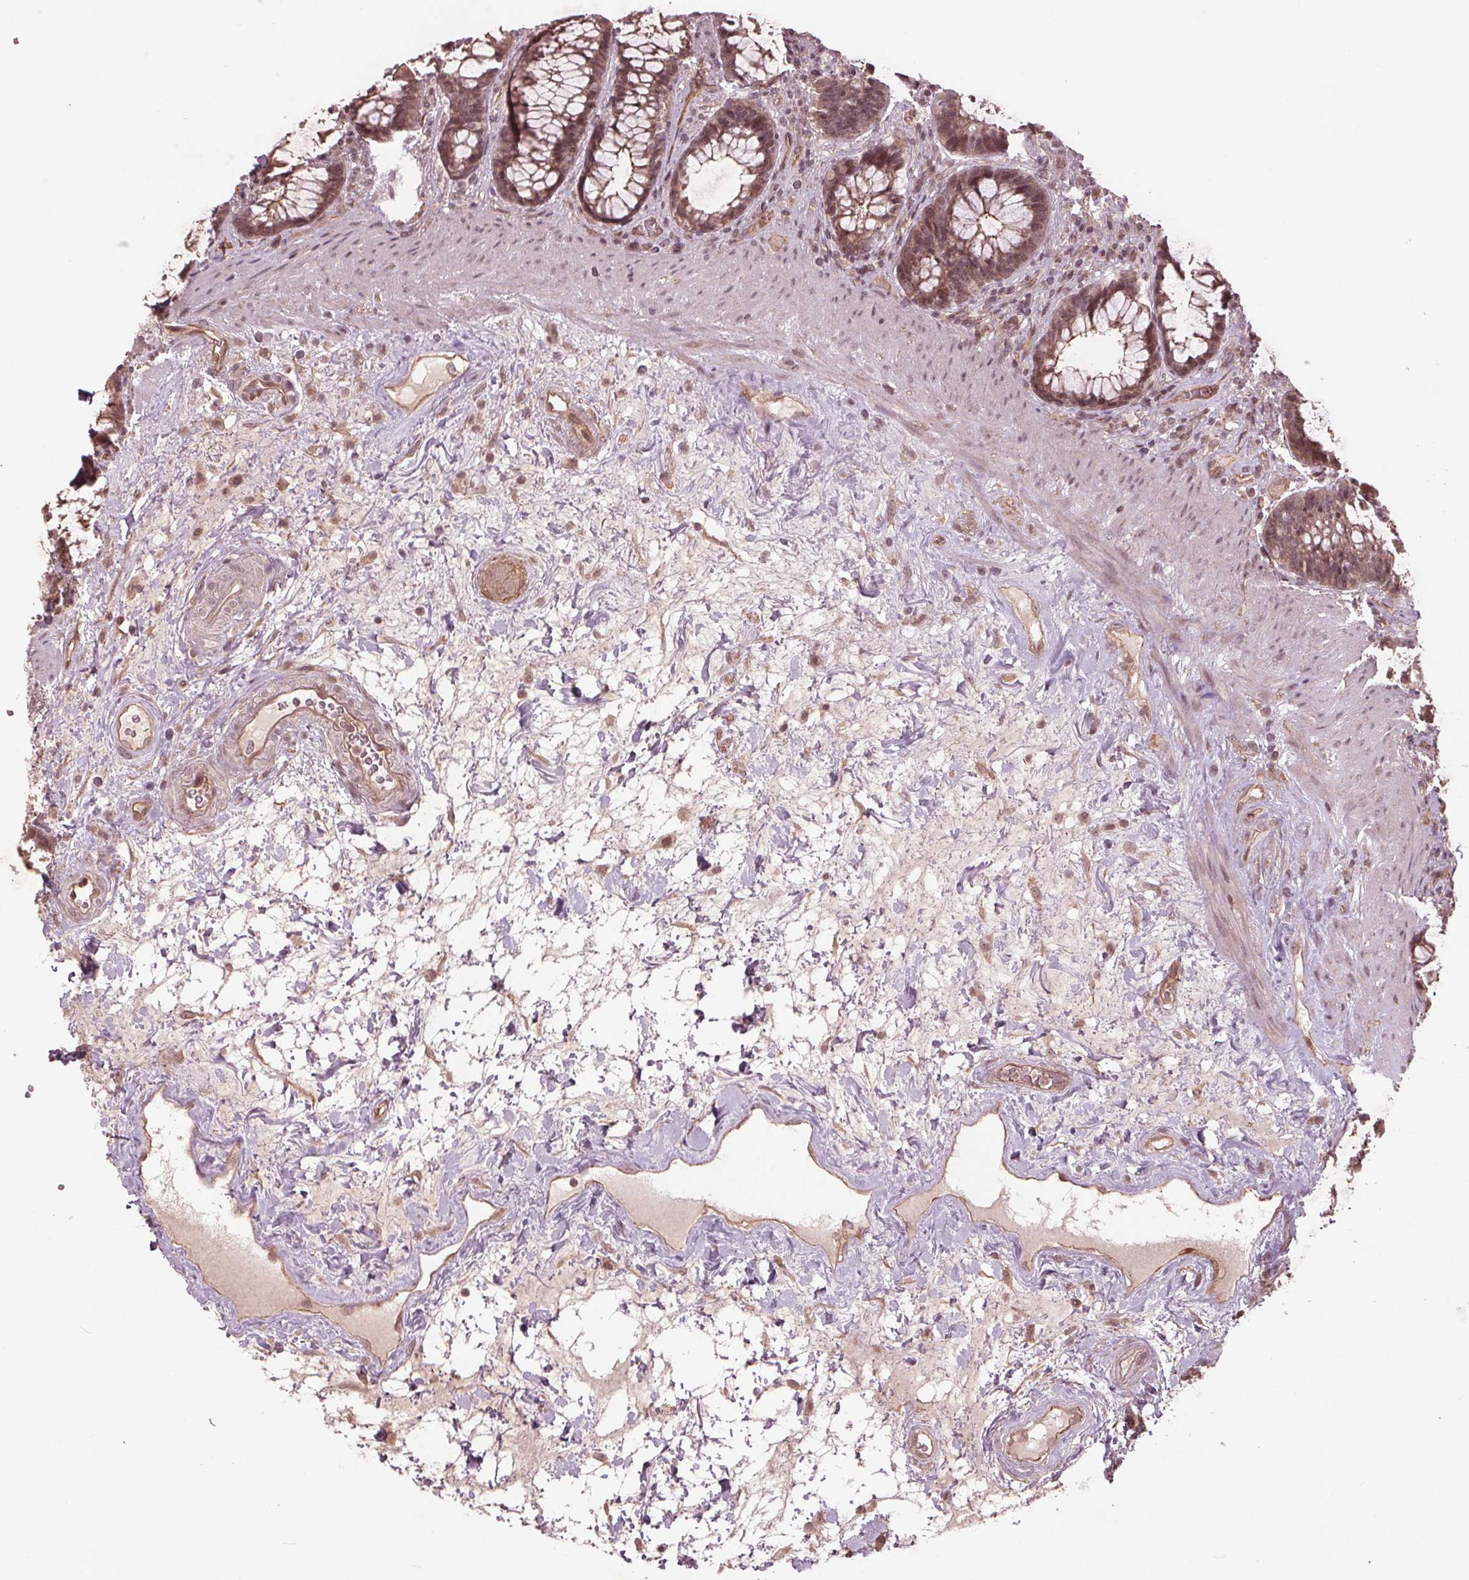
{"staining": {"intensity": "moderate", "quantity": ">75%", "location": "cytoplasmic/membranous,nuclear"}, "tissue": "rectum", "cell_type": "Glandular cells", "image_type": "normal", "snomed": [{"axis": "morphology", "description": "Normal tissue, NOS"}, {"axis": "topography", "description": "Rectum"}], "caption": "Immunohistochemical staining of normal rectum shows moderate cytoplasmic/membranous,nuclear protein expression in approximately >75% of glandular cells. The protein of interest is stained brown, and the nuclei are stained in blue (DAB IHC with brightfield microscopy, high magnification).", "gene": "BTBD1", "patient": {"sex": "male", "age": 72}}